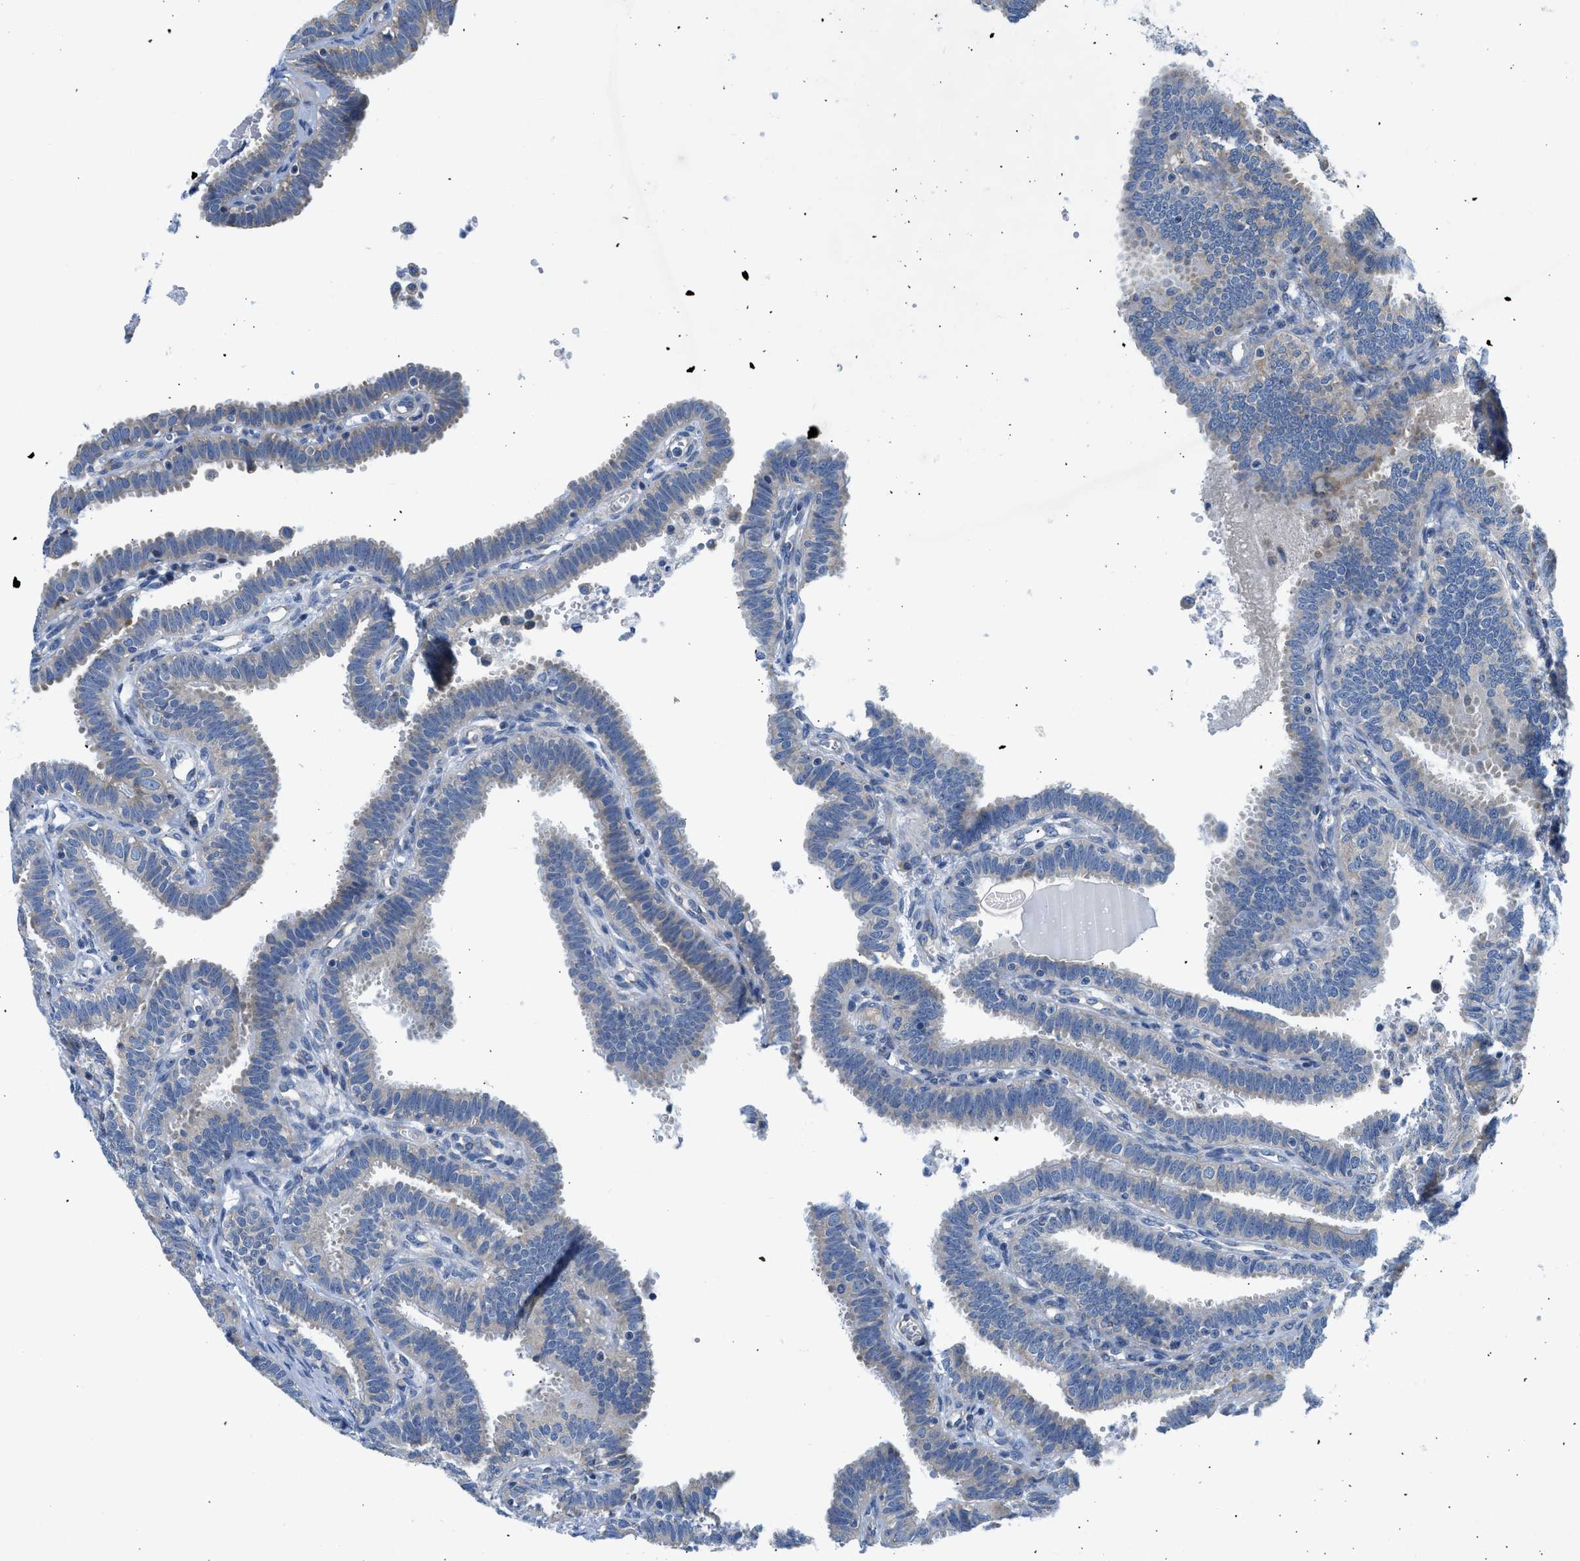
{"staining": {"intensity": "weak", "quantity": "<25%", "location": "cytoplasmic/membranous"}, "tissue": "fallopian tube", "cell_type": "Glandular cells", "image_type": "normal", "snomed": [{"axis": "morphology", "description": "Normal tissue, NOS"}, {"axis": "topography", "description": "Fallopian tube"}, {"axis": "topography", "description": "Placenta"}], "caption": "Immunohistochemistry photomicrograph of benign fallopian tube: fallopian tube stained with DAB exhibits no significant protein expression in glandular cells. Brightfield microscopy of immunohistochemistry (IHC) stained with DAB (brown) and hematoxylin (blue), captured at high magnification.", "gene": "CAMKK2", "patient": {"sex": "female", "age": 34}}